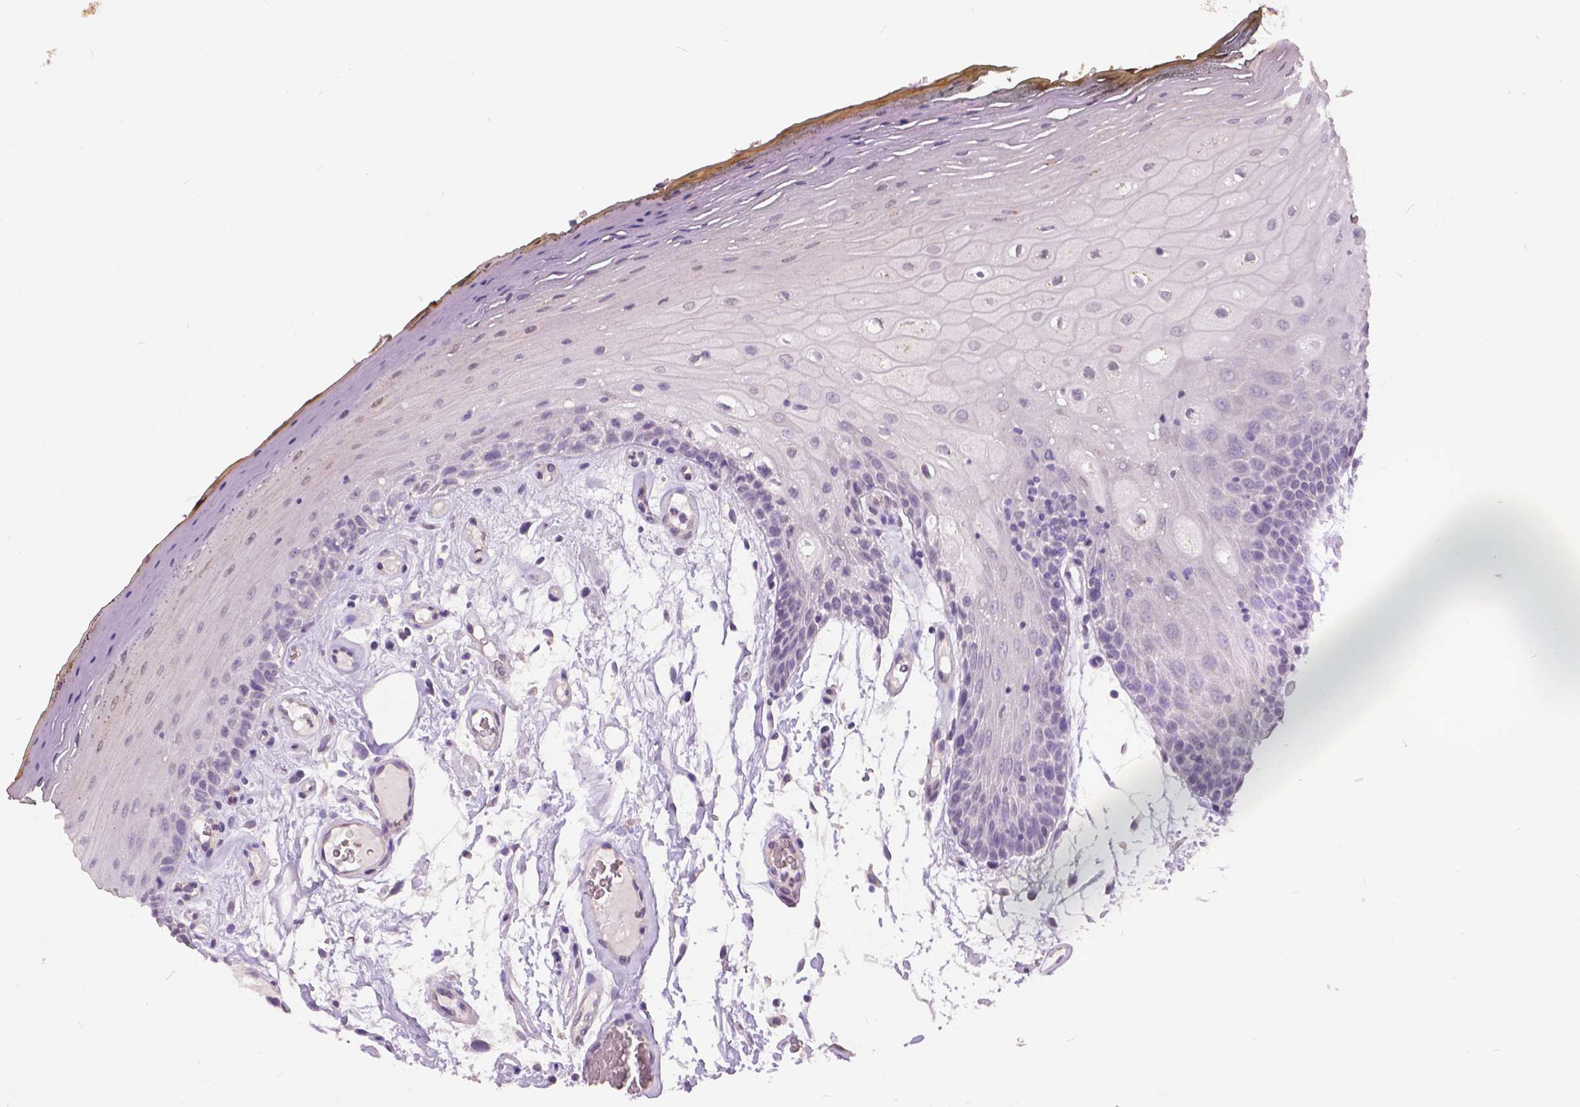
{"staining": {"intensity": "weak", "quantity": "<25%", "location": "cytoplasmic/membranous"}, "tissue": "oral mucosa", "cell_type": "Squamous epithelial cells", "image_type": "normal", "snomed": [{"axis": "morphology", "description": "Normal tissue, NOS"}, {"axis": "morphology", "description": "Squamous cell carcinoma, NOS"}, {"axis": "topography", "description": "Oral tissue"}, {"axis": "topography", "description": "Head-Neck"}], "caption": "High magnification brightfield microscopy of normal oral mucosa stained with DAB (brown) and counterstained with hematoxylin (blue): squamous epithelial cells show no significant staining. Nuclei are stained in blue.", "gene": "GRIN2A", "patient": {"sex": "male", "age": 52}}